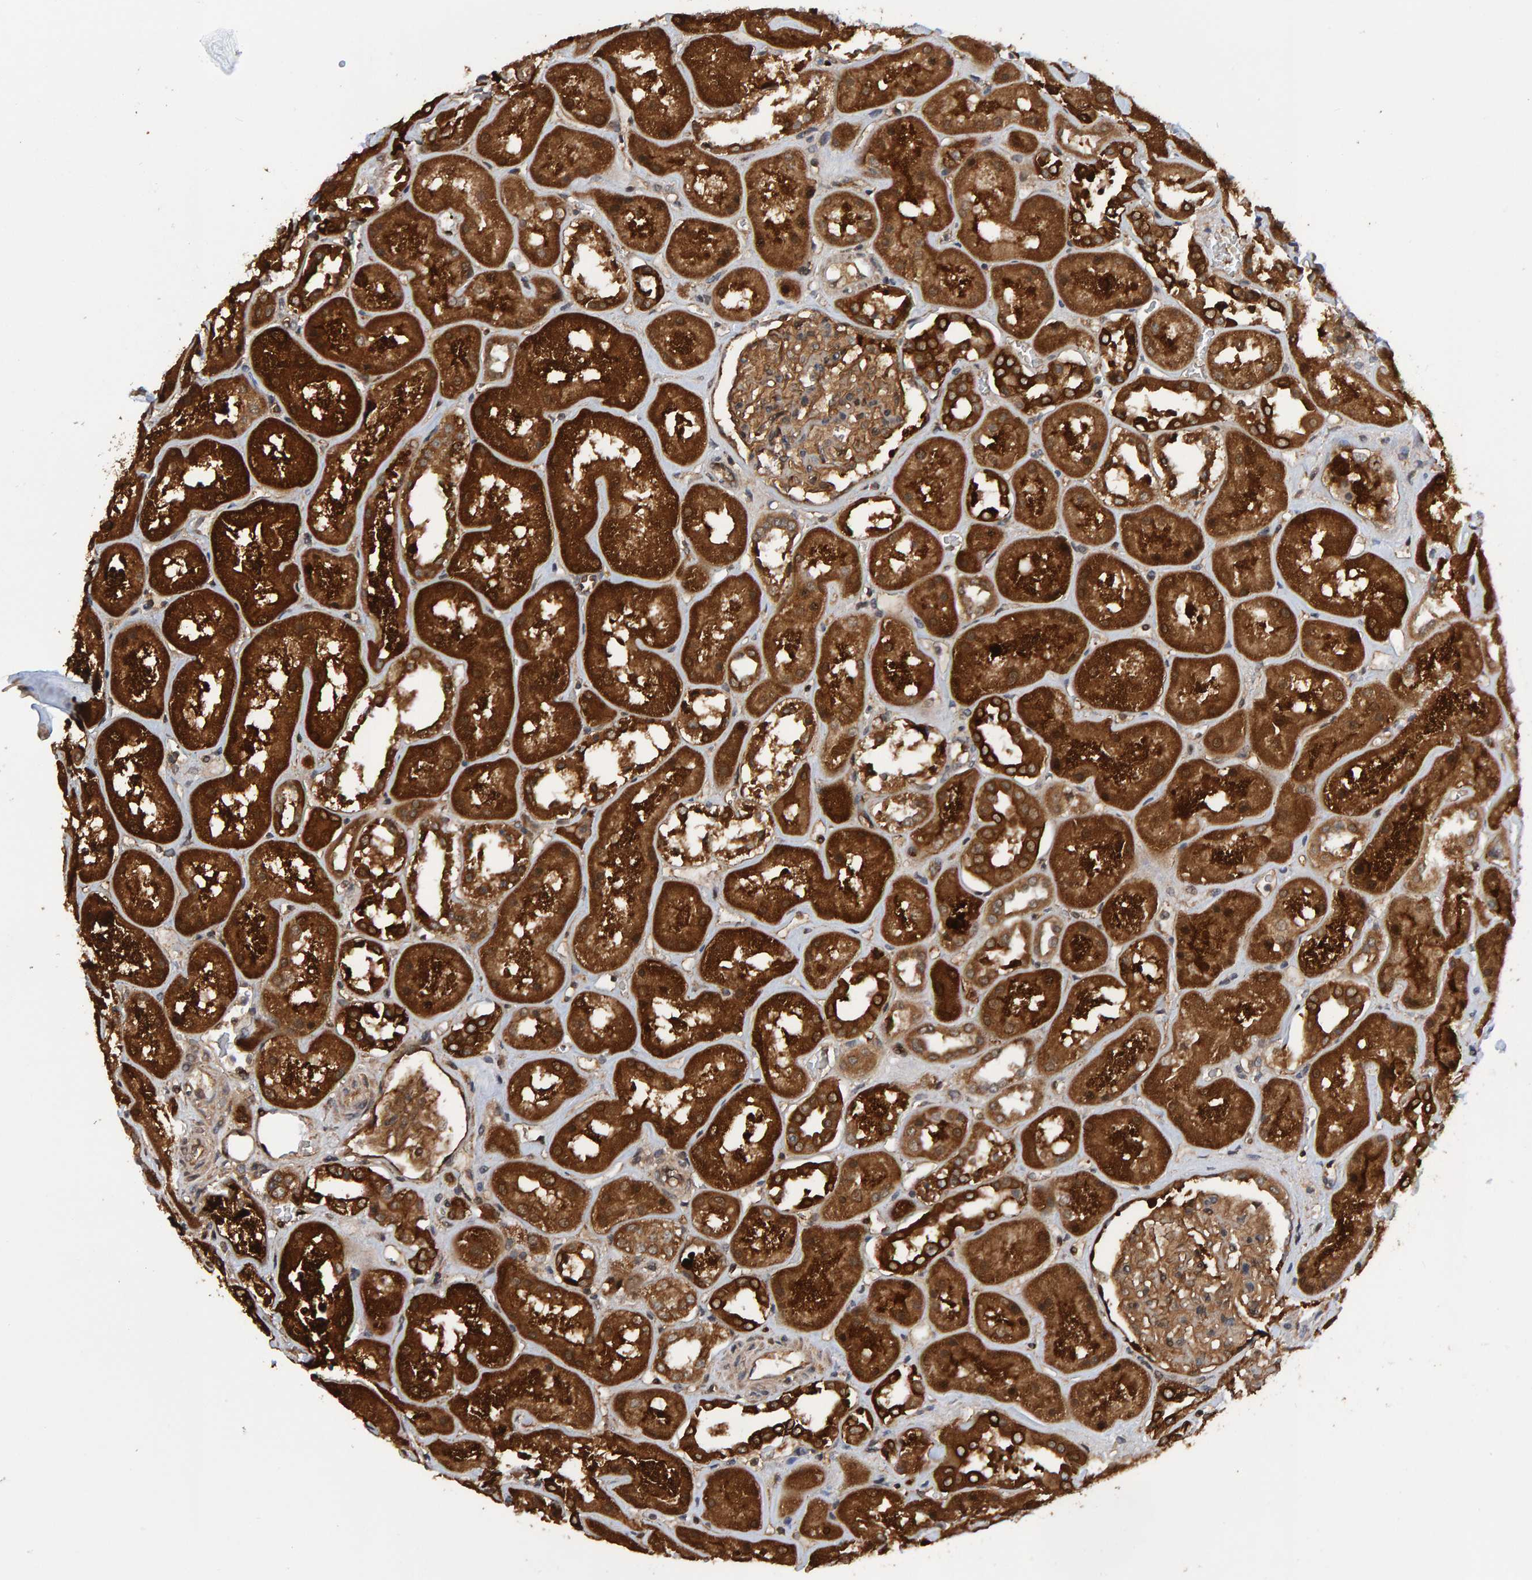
{"staining": {"intensity": "moderate", "quantity": ">75%", "location": "cytoplasmic/membranous"}, "tissue": "kidney", "cell_type": "Cells in glomeruli", "image_type": "normal", "snomed": [{"axis": "morphology", "description": "Normal tissue, NOS"}, {"axis": "topography", "description": "Kidney"}], "caption": "The histopathology image displays immunohistochemical staining of normal kidney. There is moderate cytoplasmic/membranous staining is identified in about >75% of cells in glomeruli.", "gene": "SCRN2", "patient": {"sex": "male", "age": 70}}